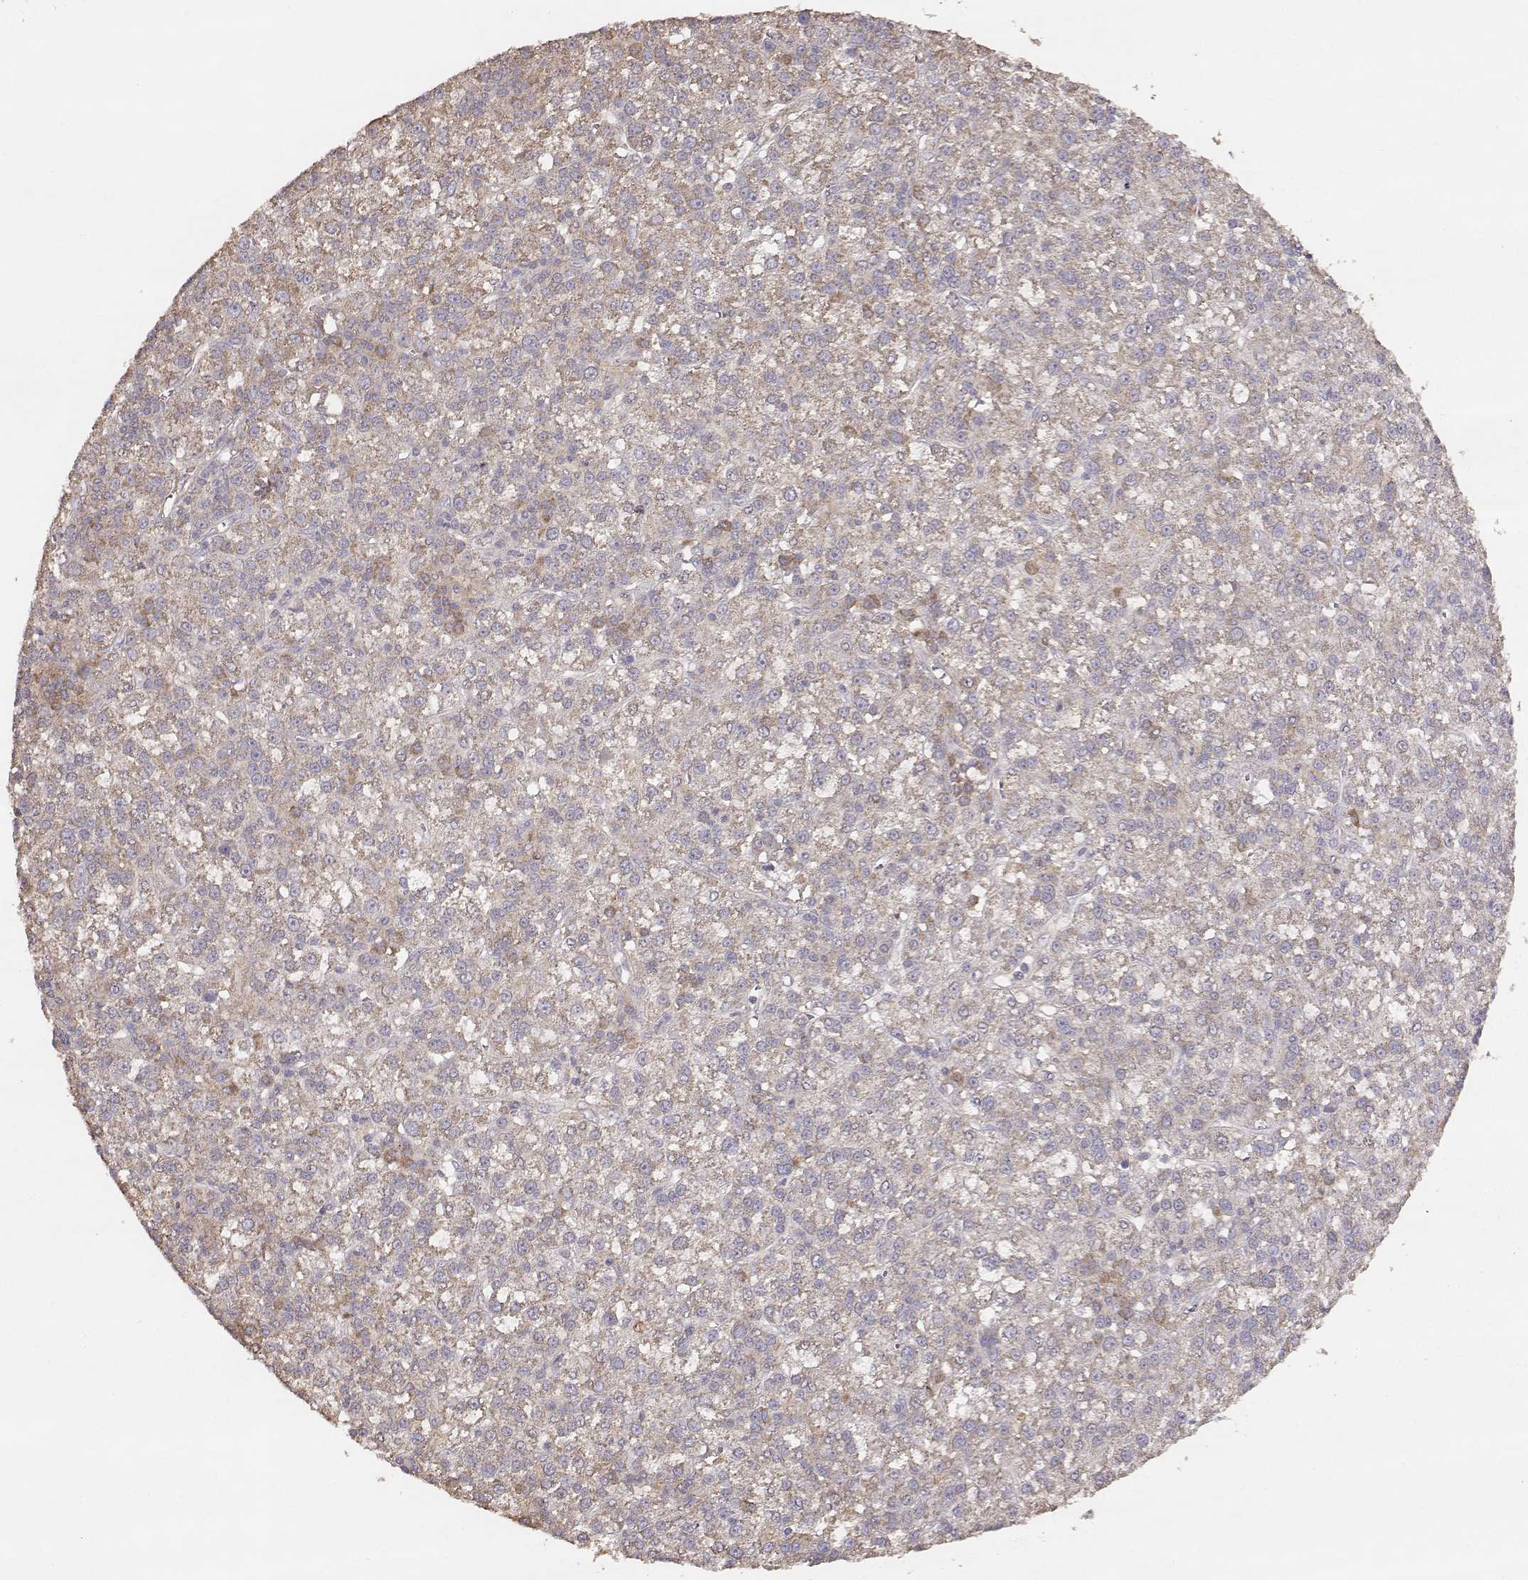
{"staining": {"intensity": "moderate", "quantity": ">75%", "location": "cytoplasmic/membranous"}, "tissue": "liver cancer", "cell_type": "Tumor cells", "image_type": "cancer", "snomed": [{"axis": "morphology", "description": "Carcinoma, Hepatocellular, NOS"}, {"axis": "topography", "description": "Liver"}], "caption": "Human liver cancer (hepatocellular carcinoma) stained with a brown dye shows moderate cytoplasmic/membranous positive staining in approximately >75% of tumor cells.", "gene": "TARS3", "patient": {"sex": "female", "age": 60}}